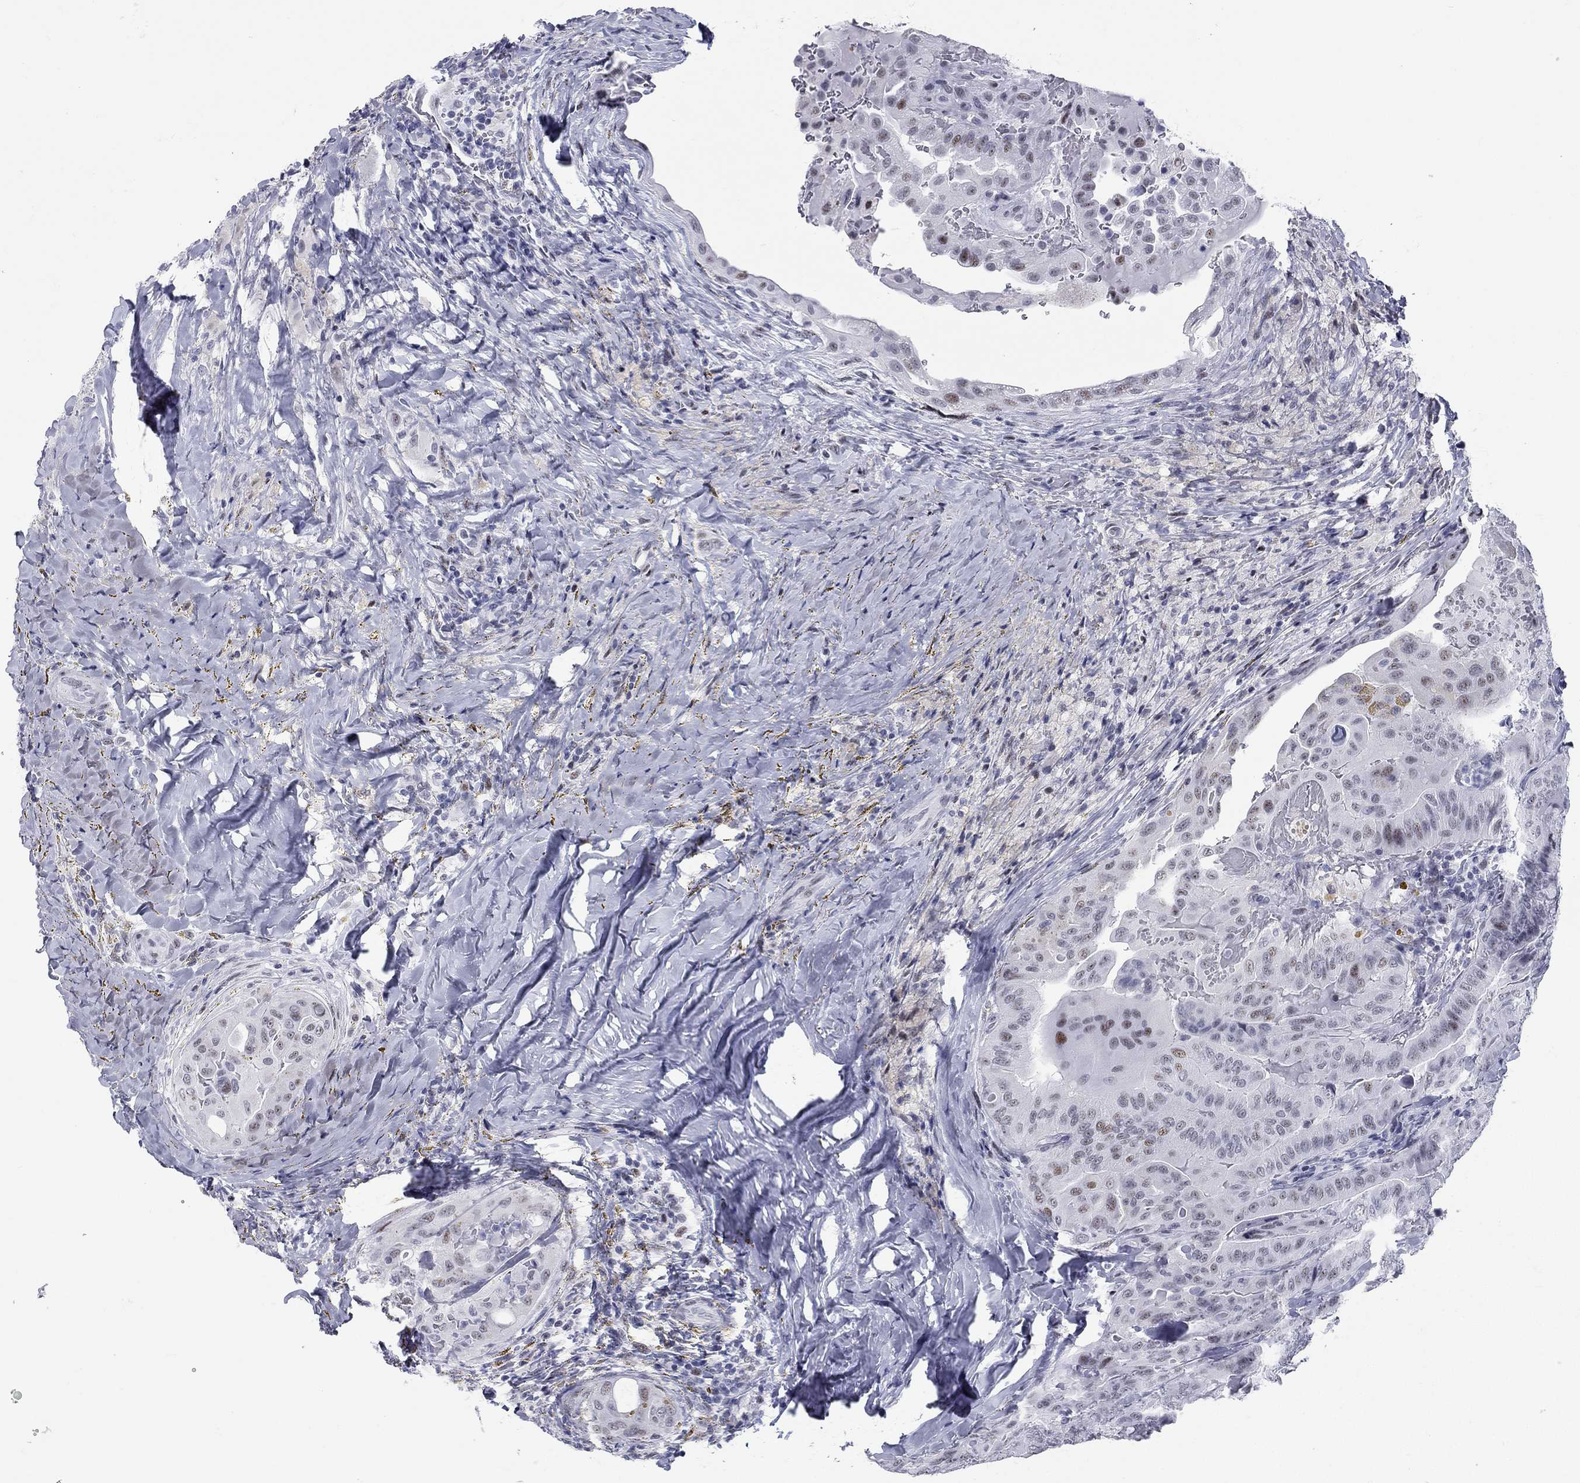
{"staining": {"intensity": "moderate", "quantity": "<25%", "location": "nuclear"}, "tissue": "thyroid cancer", "cell_type": "Tumor cells", "image_type": "cancer", "snomed": [{"axis": "morphology", "description": "Papillary adenocarcinoma, NOS"}, {"axis": "topography", "description": "Thyroid gland"}], "caption": "Brown immunohistochemical staining in papillary adenocarcinoma (thyroid) shows moderate nuclear expression in about <25% of tumor cells.", "gene": "ASF1B", "patient": {"sex": "female", "age": 68}}